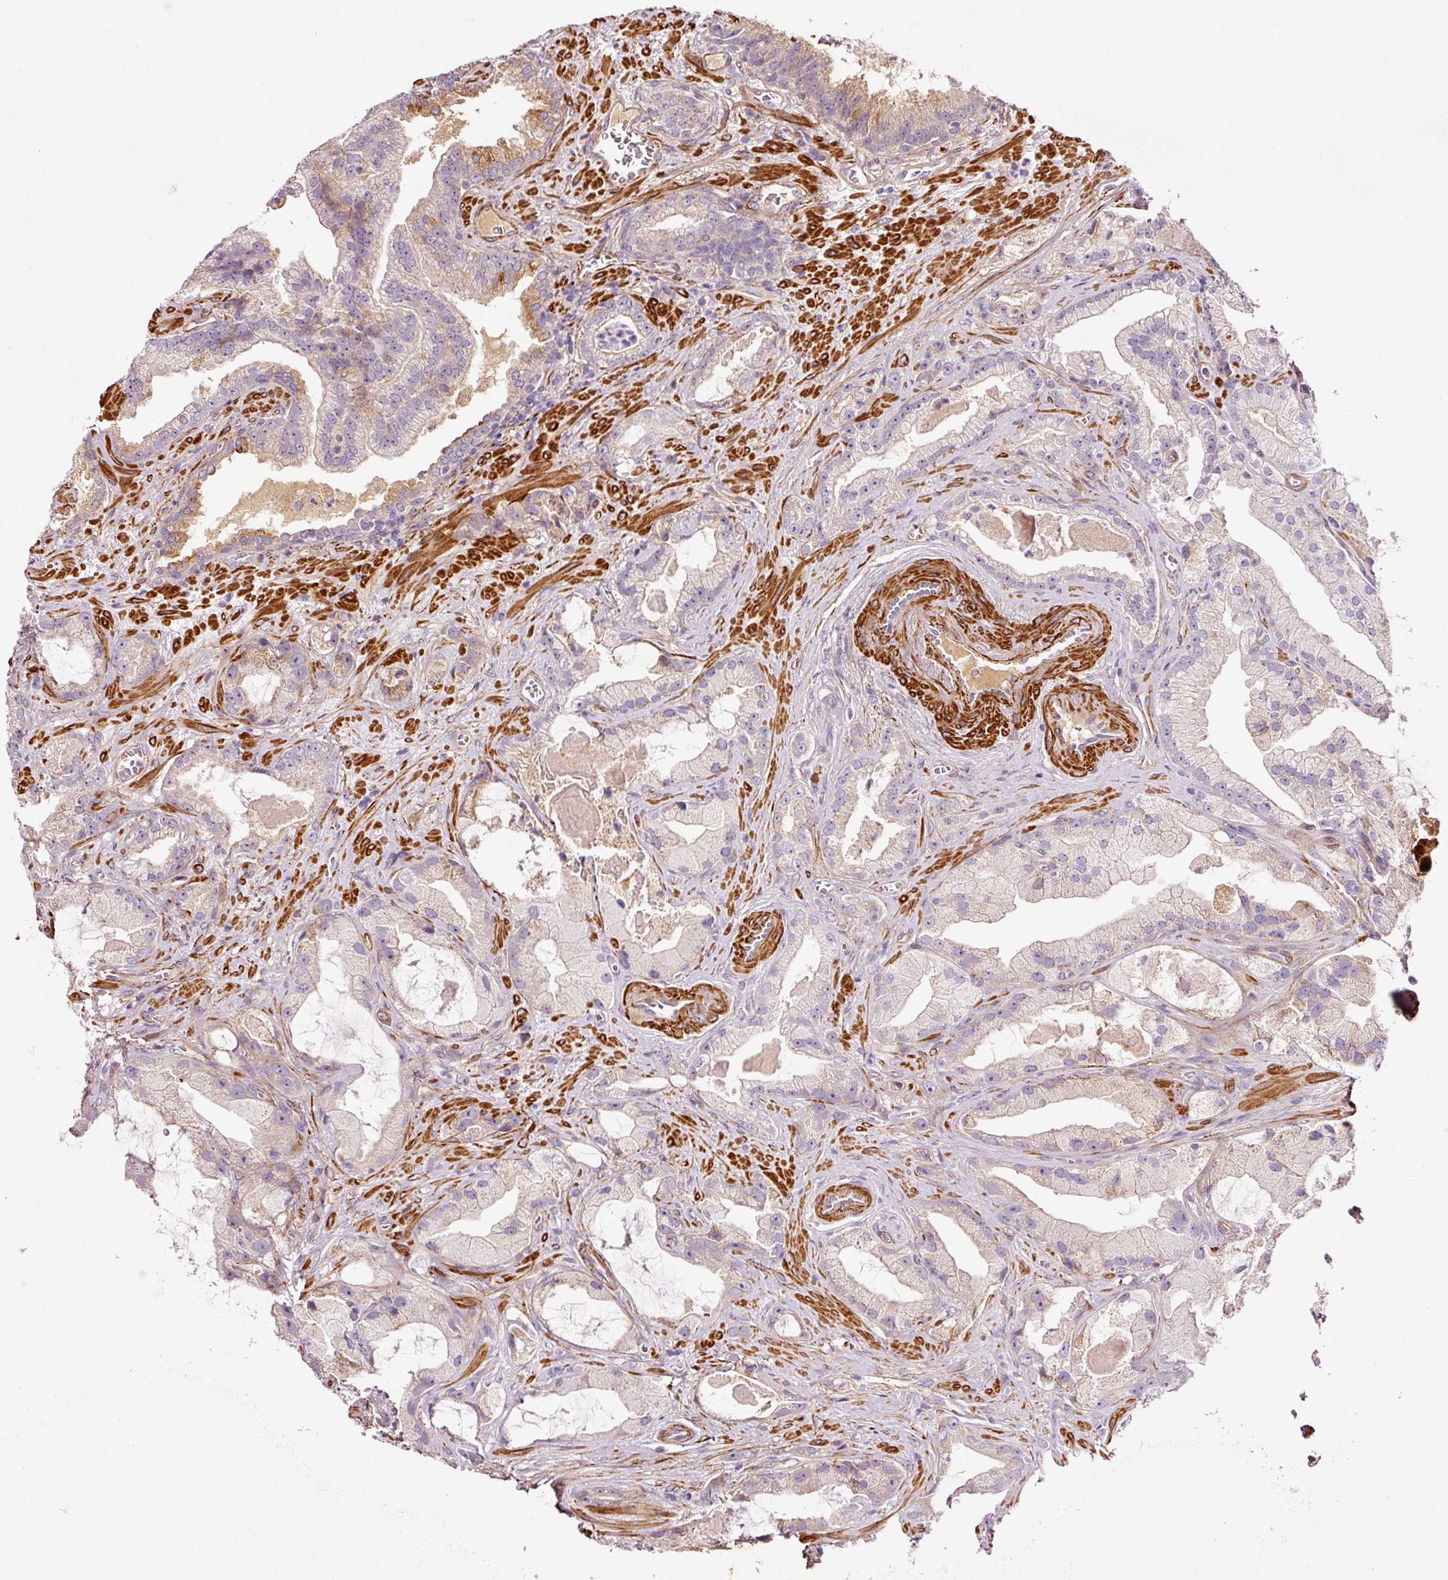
{"staining": {"intensity": "negative", "quantity": "none", "location": "none"}, "tissue": "prostate cancer", "cell_type": "Tumor cells", "image_type": "cancer", "snomed": [{"axis": "morphology", "description": "Adenocarcinoma, High grade"}, {"axis": "topography", "description": "Prostate"}], "caption": "Immunohistochemistry of adenocarcinoma (high-grade) (prostate) displays no staining in tumor cells.", "gene": "ANKRD20A1", "patient": {"sex": "male", "age": 68}}